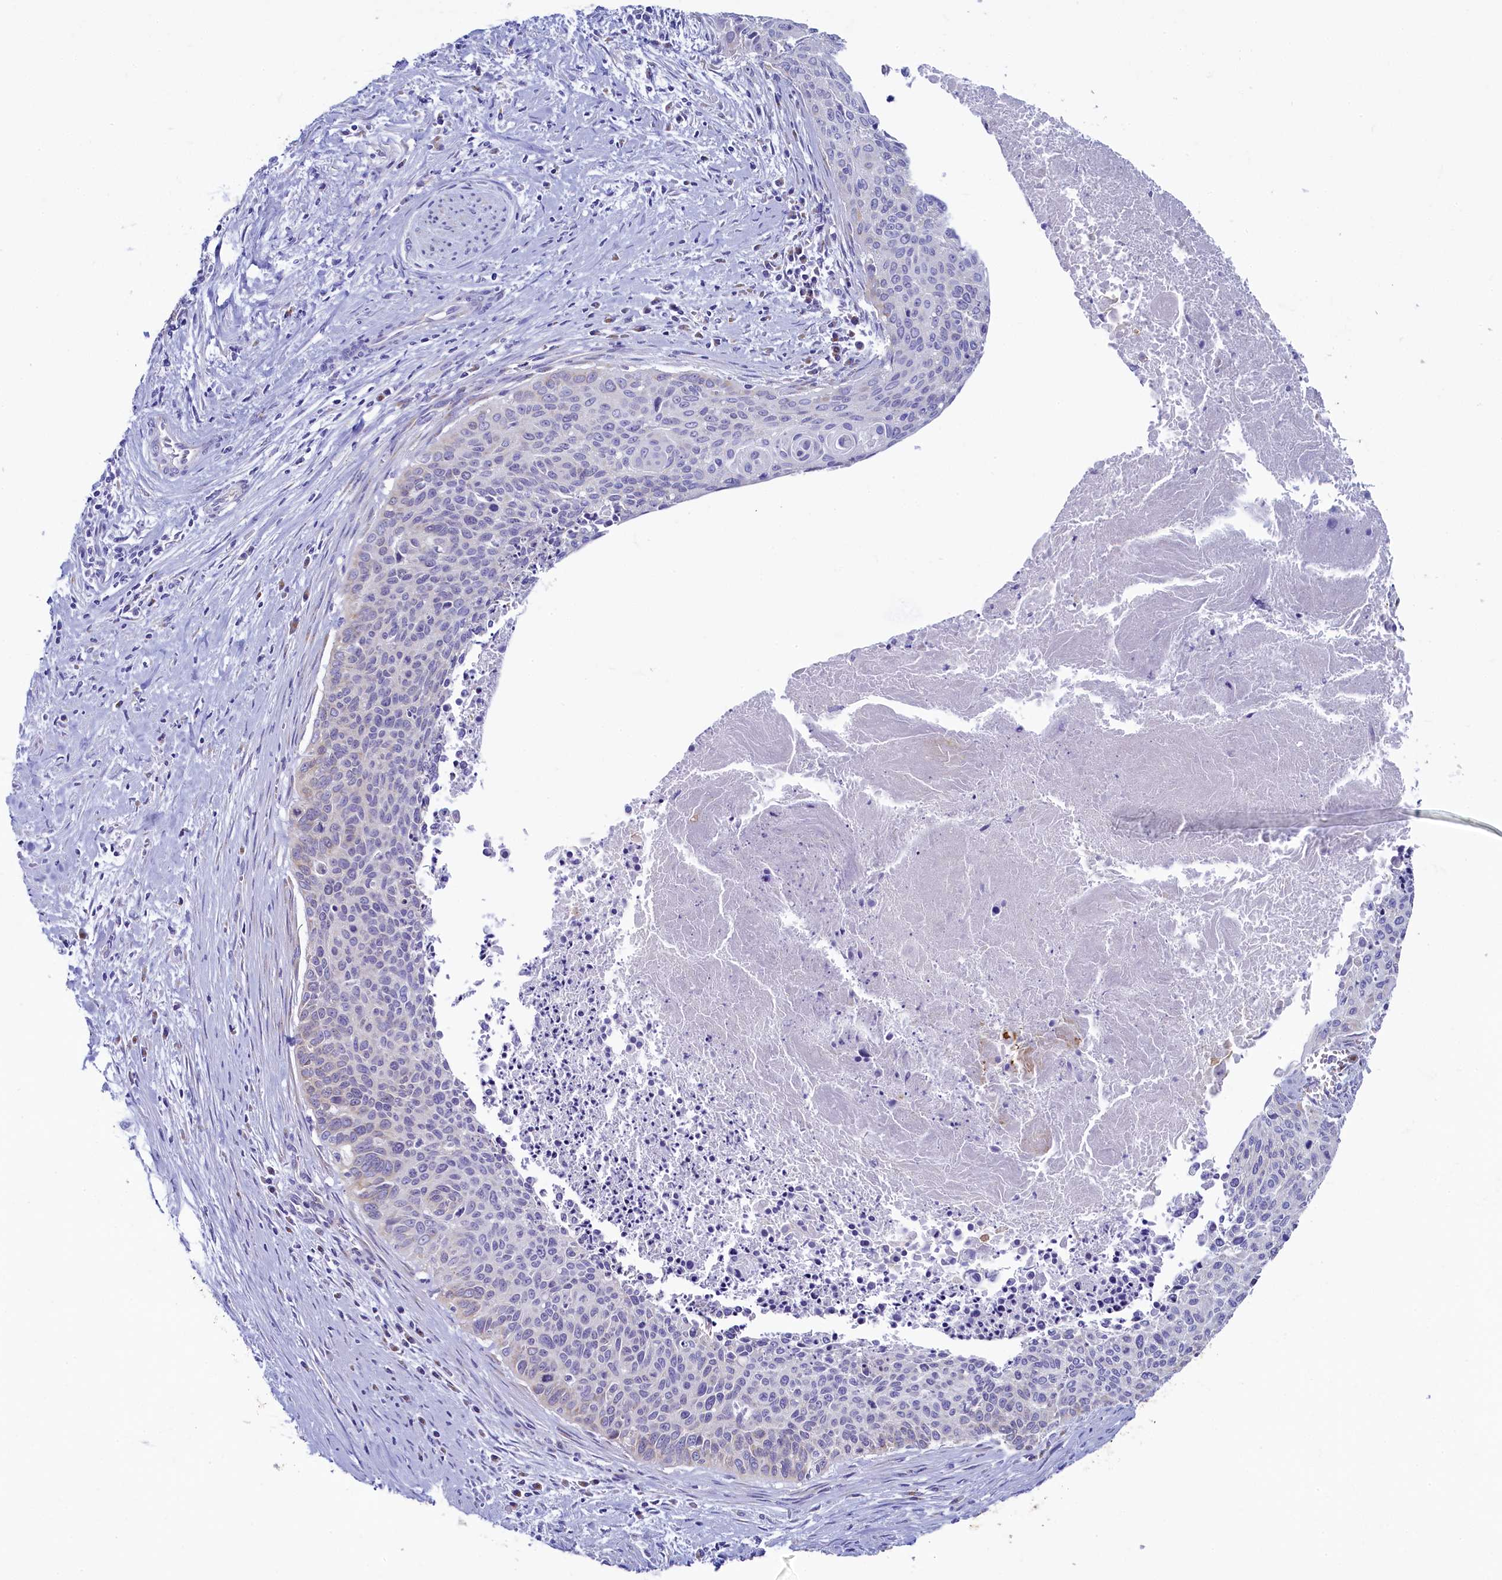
{"staining": {"intensity": "negative", "quantity": "none", "location": "none"}, "tissue": "cervical cancer", "cell_type": "Tumor cells", "image_type": "cancer", "snomed": [{"axis": "morphology", "description": "Squamous cell carcinoma, NOS"}, {"axis": "topography", "description": "Cervix"}], "caption": "An IHC photomicrograph of cervical squamous cell carcinoma is shown. There is no staining in tumor cells of cervical squamous cell carcinoma.", "gene": "SKA3", "patient": {"sex": "female", "age": 55}}